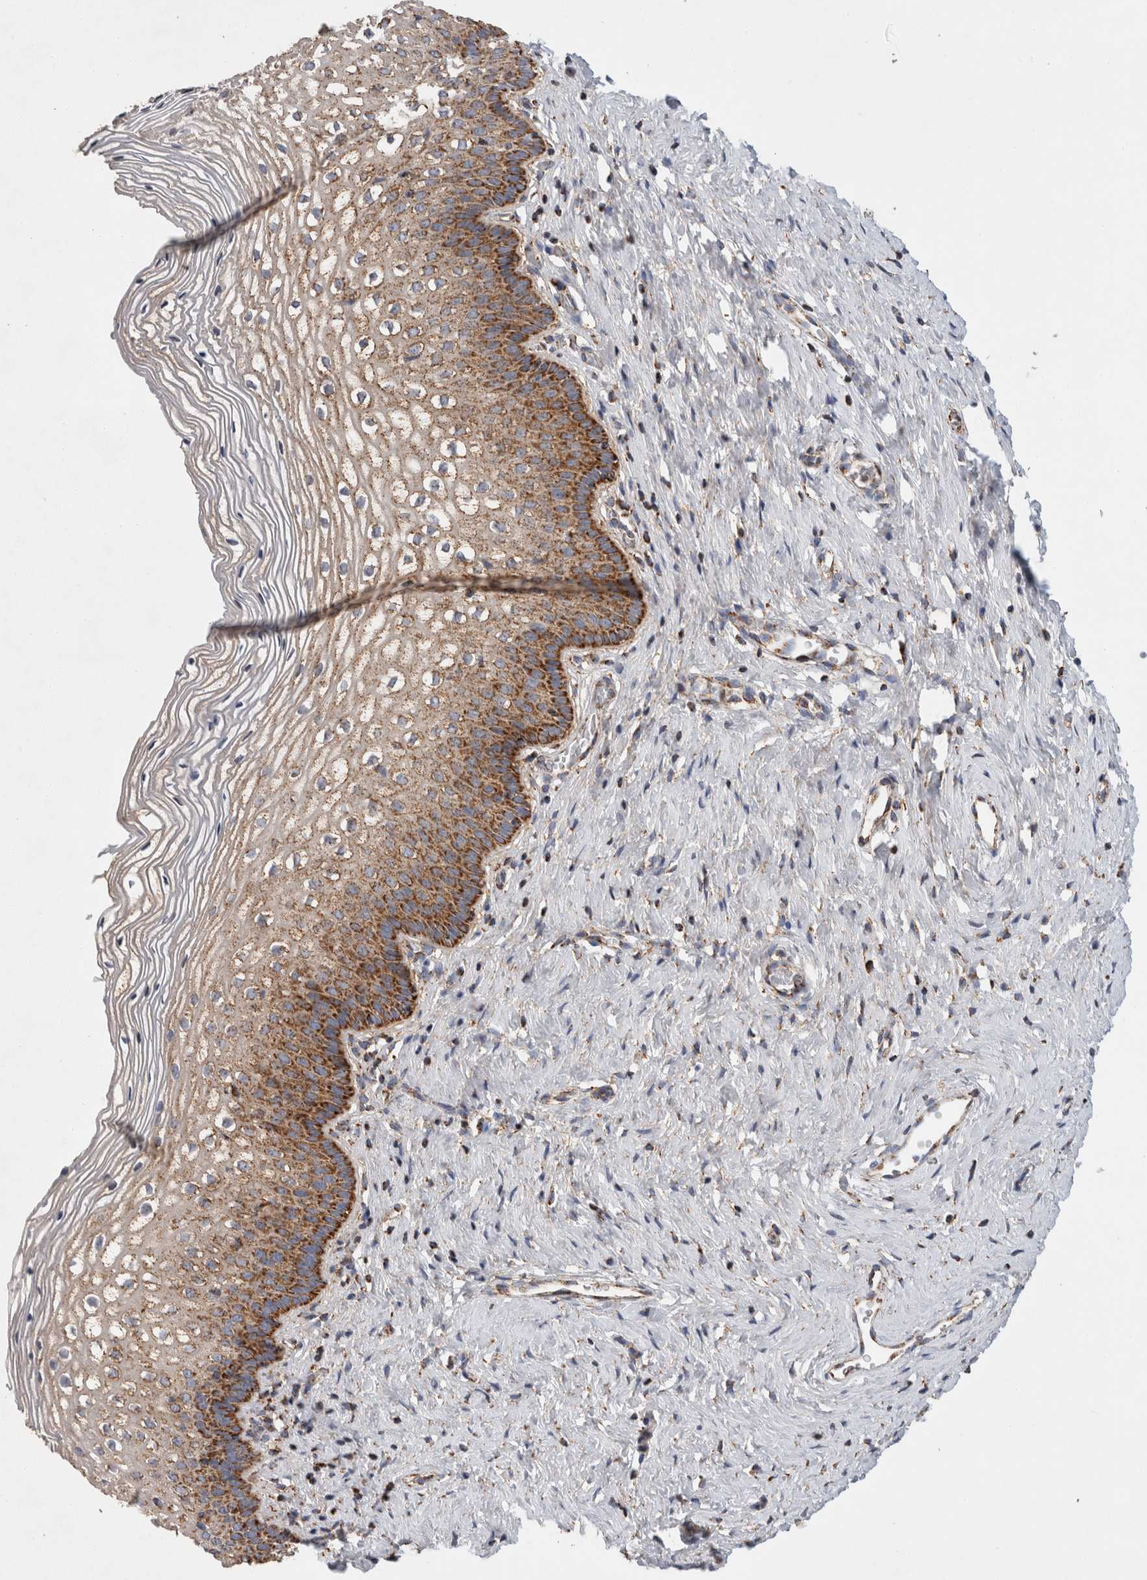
{"staining": {"intensity": "strong", "quantity": ">75%", "location": "cytoplasmic/membranous"}, "tissue": "cervix", "cell_type": "Squamous epithelial cells", "image_type": "normal", "snomed": [{"axis": "morphology", "description": "Normal tissue, NOS"}, {"axis": "topography", "description": "Cervix"}], "caption": "The photomicrograph reveals immunohistochemical staining of normal cervix. There is strong cytoplasmic/membranous positivity is appreciated in approximately >75% of squamous epithelial cells.", "gene": "IARS2", "patient": {"sex": "female", "age": 27}}